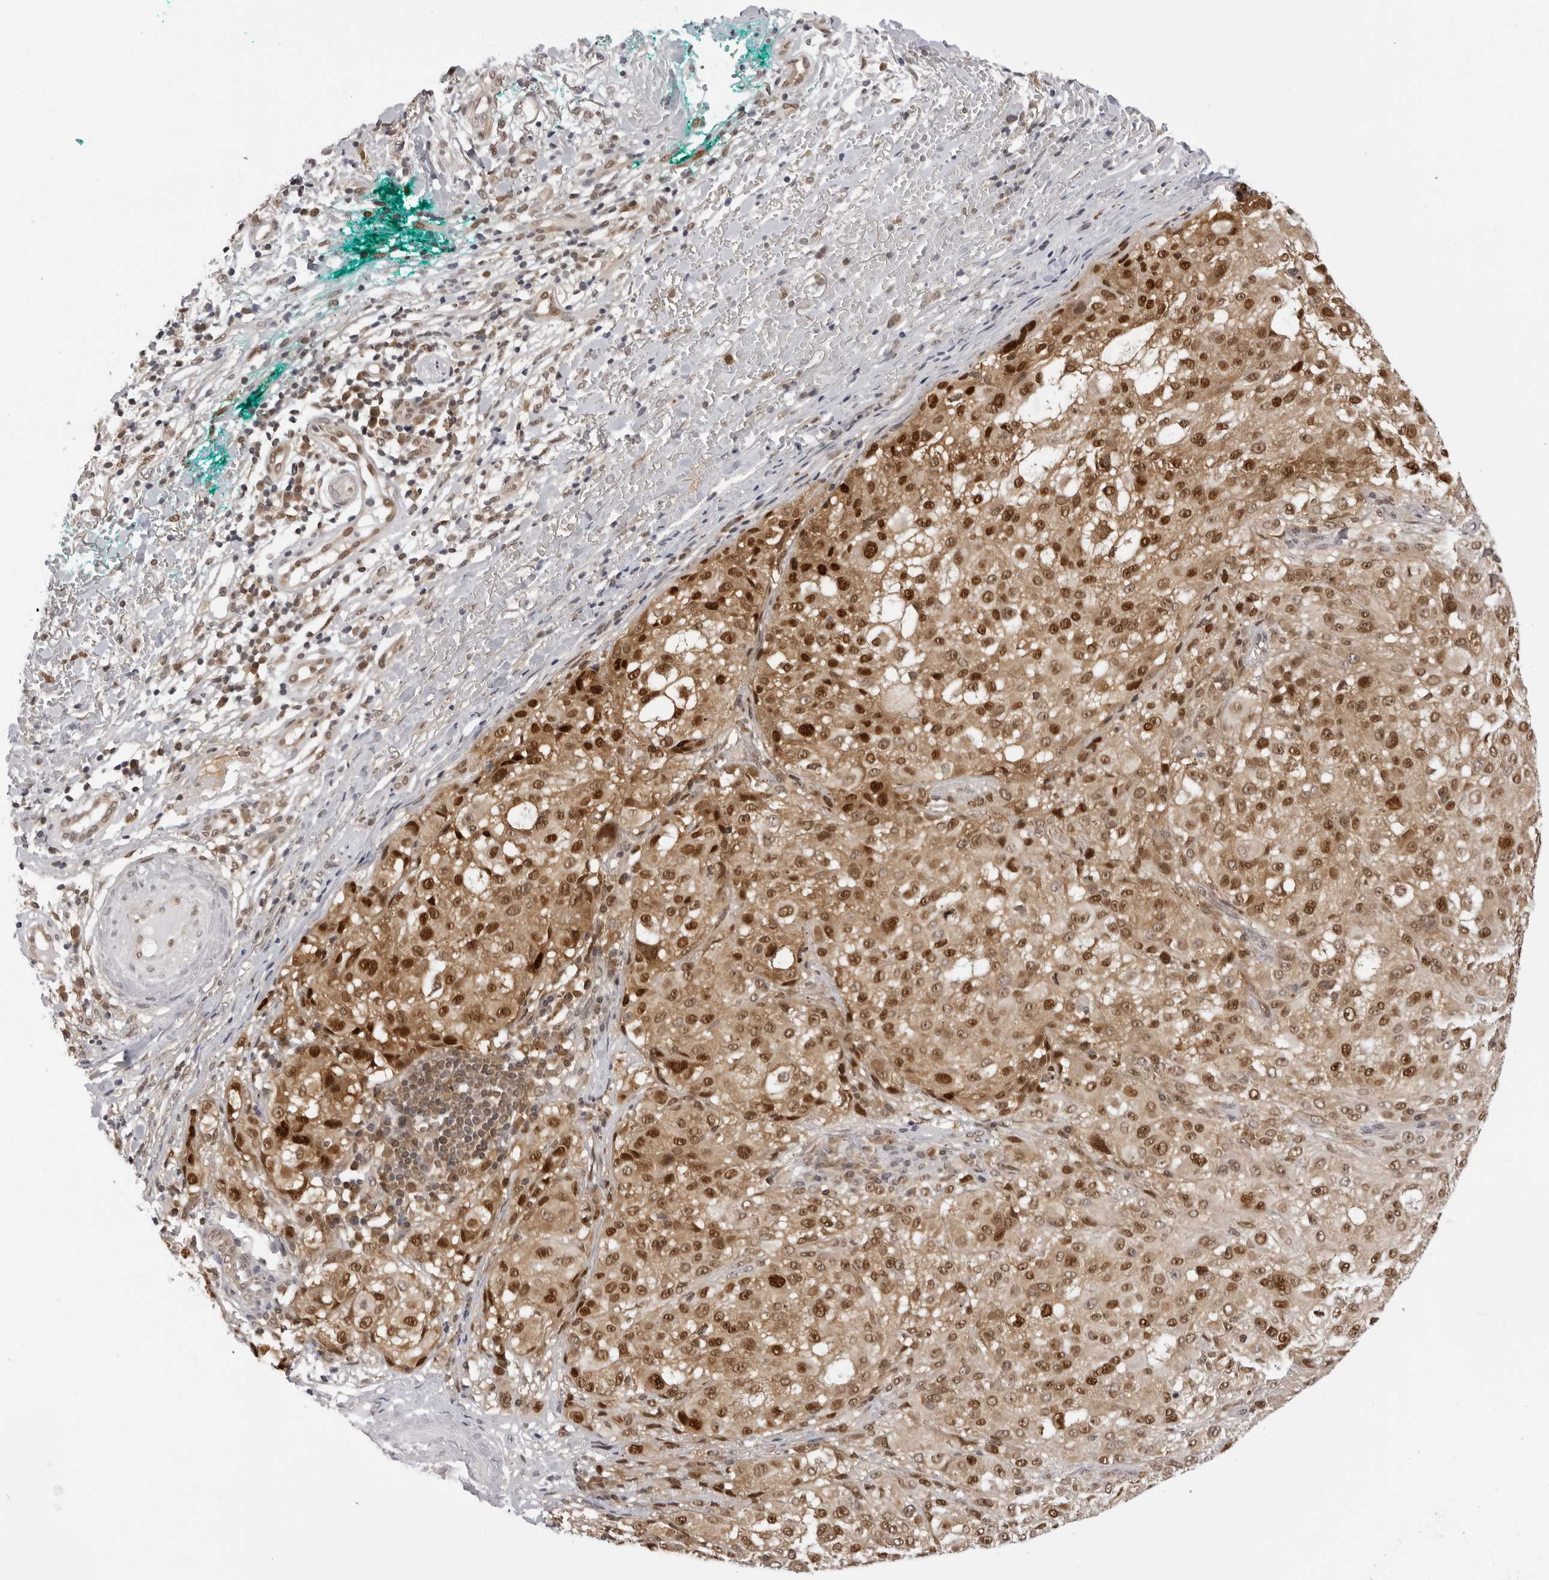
{"staining": {"intensity": "strong", "quantity": ">75%", "location": "cytoplasmic/membranous,nuclear"}, "tissue": "melanoma", "cell_type": "Tumor cells", "image_type": "cancer", "snomed": [{"axis": "morphology", "description": "Necrosis, NOS"}, {"axis": "morphology", "description": "Malignant melanoma, NOS"}, {"axis": "topography", "description": "Skin"}], "caption": "Immunohistochemistry histopathology image of malignant melanoma stained for a protein (brown), which reveals high levels of strong cytoplasmic/membranous and nuclear positivity in approximately >75% of tumor cells.", "gene": "WDR77", "patient": {"sex": "female", "age": 87}}